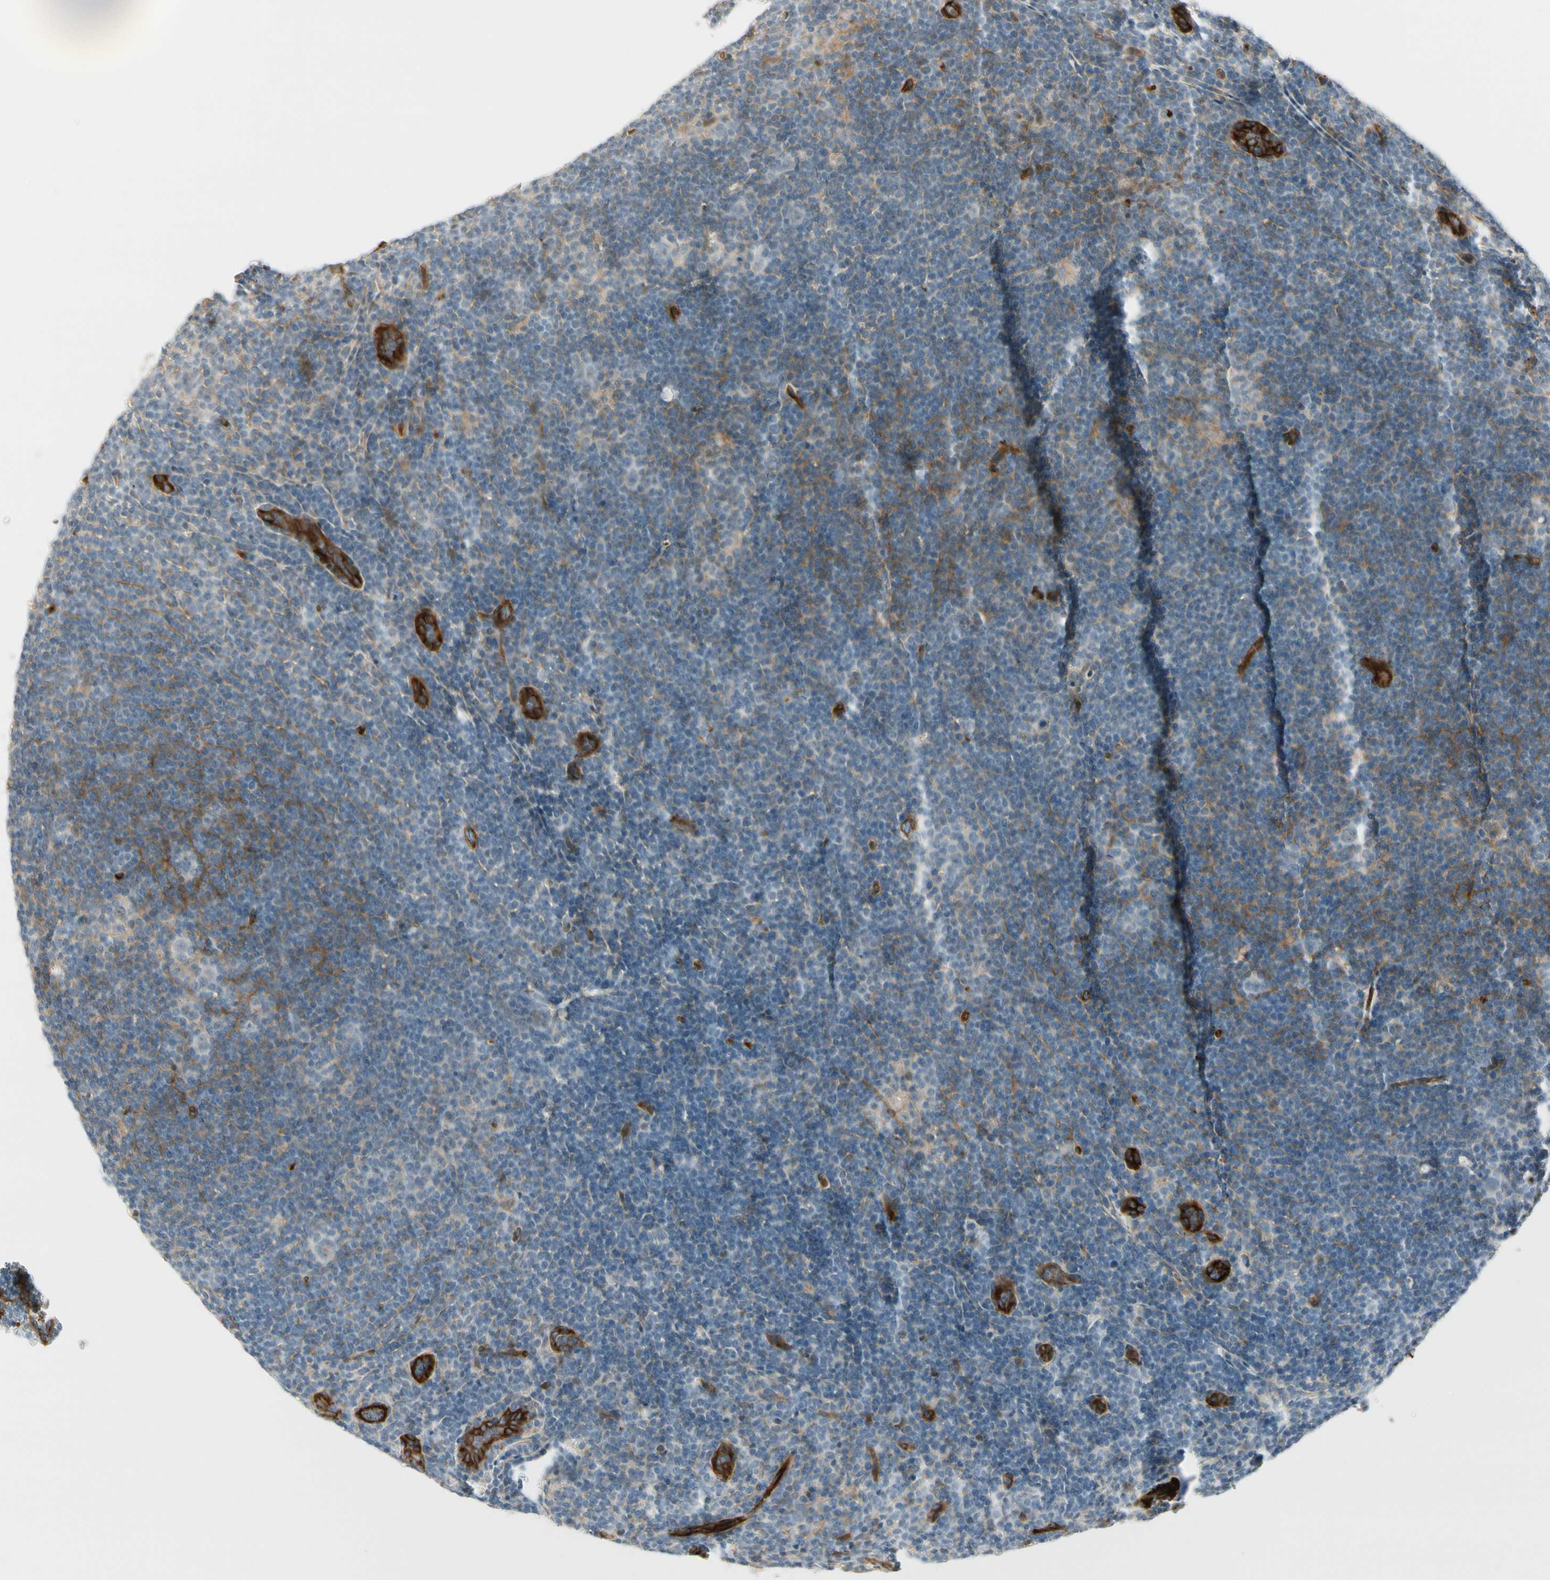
{"staining": {"intensity": "negative", "quantity": "none", "location": "none"}, "tissue": "lymphoma", "cell_type": "Tumor cells", "image_type": "cancer", "snomed": [{"axis": "morphology", "description": "Hodgkin's disease, NOS"}, {"axis": "topography", "description": "Lymph node"}], "caption": "This histopathology image is of lymphoma stained with immunohistochemistry (IHC) to label a protein in brown with the nuclei are counter-stained blue. There is no expression in tumor cells.", "gene": "MCAM", "patient": {"sex": "female", "age": 57}}